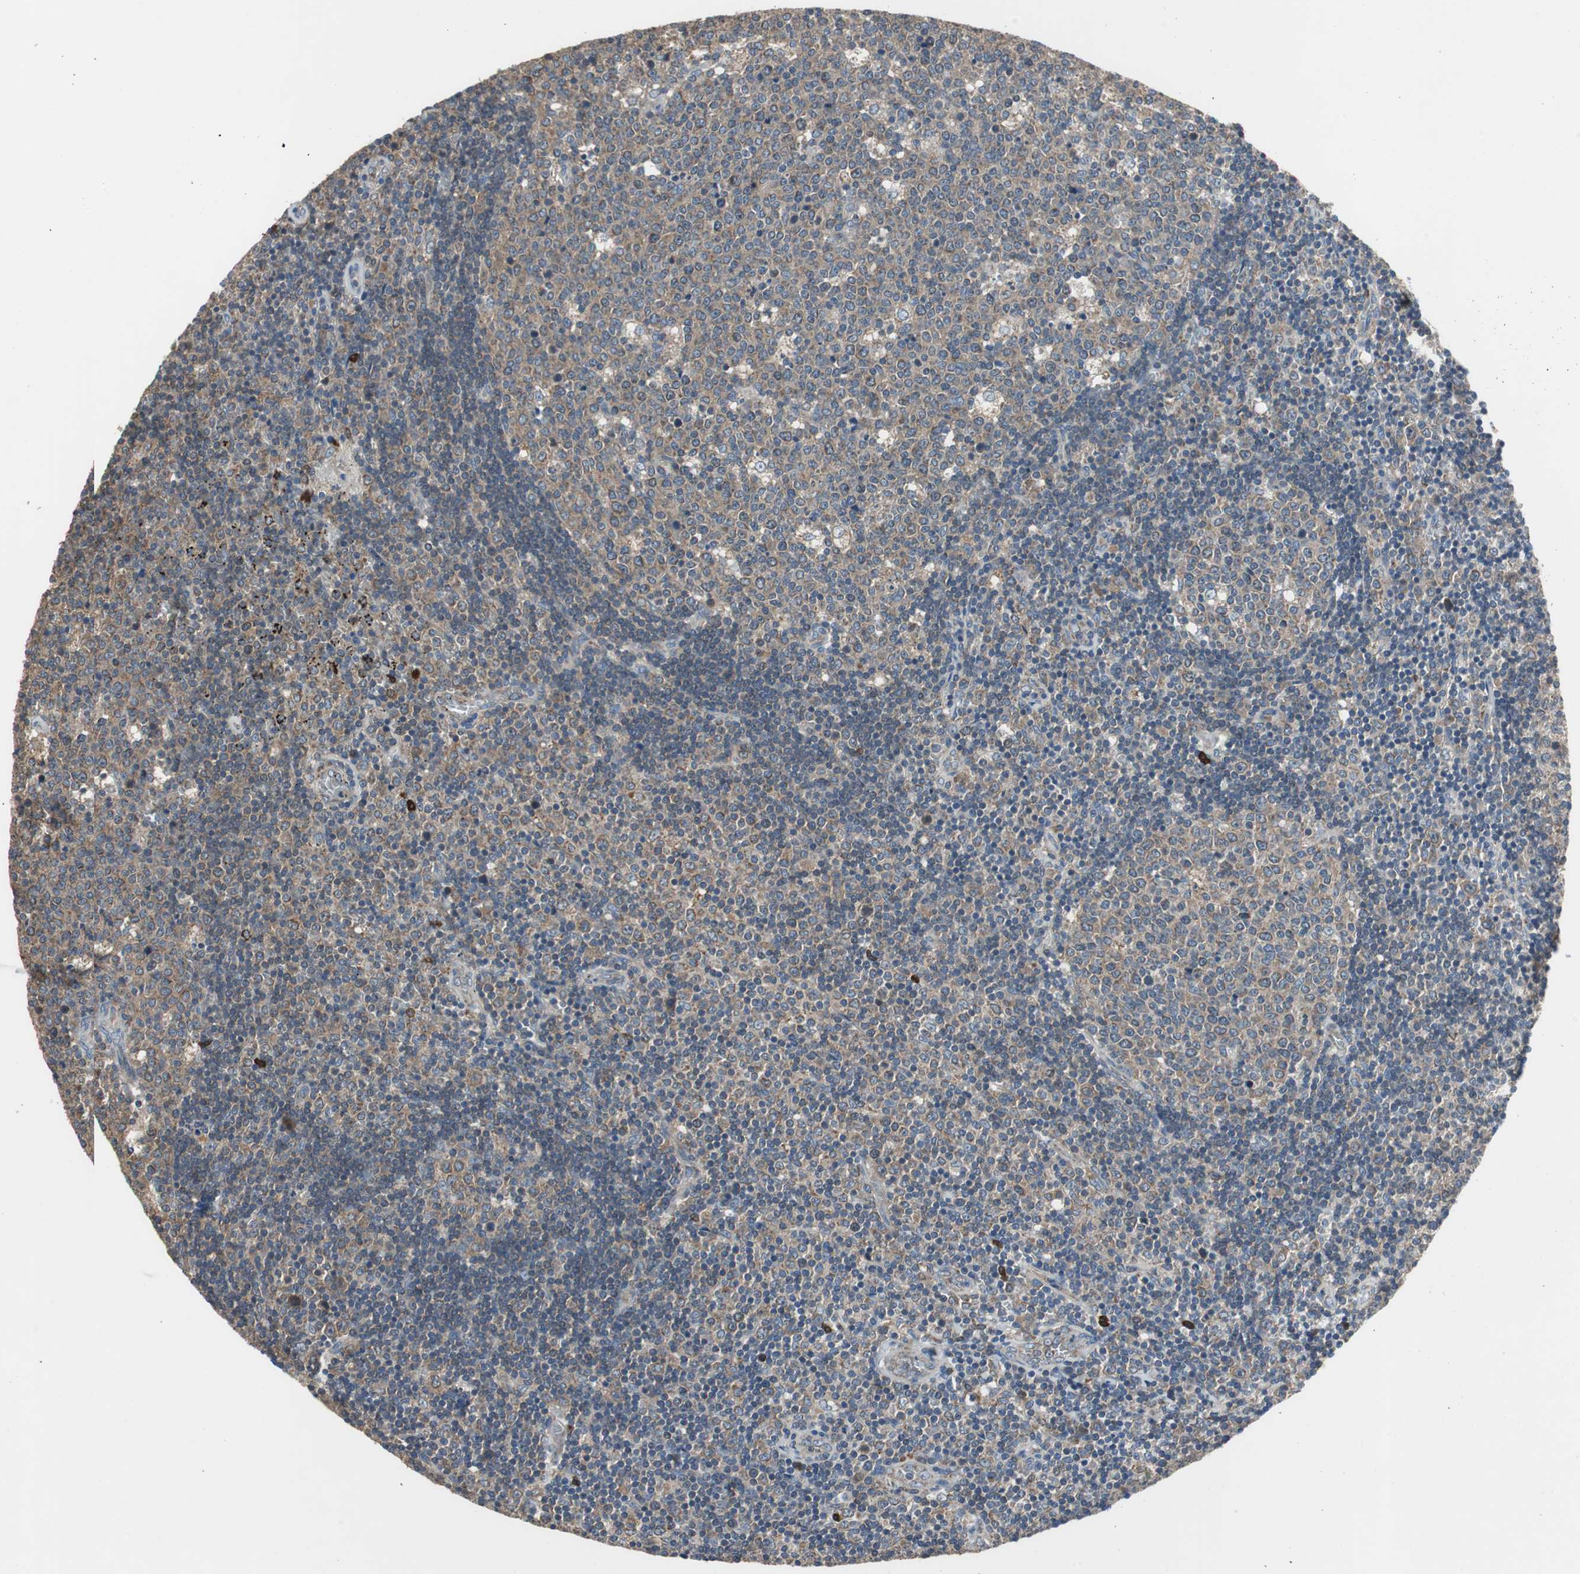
{"staining": {"intensity": "moderate", "quantity": ">75%", "location": "cytoplasmic/membranous"}, "tissue": "lymph node", "cell_type": "Germinal center cells", "image_type": "normal", "snomed": [{"axis": "morphology", "description": "Normal tissue, NOS"}, {"axis": "topography", "description": "Lymph node"}, {"axis": "topography", "description": "Salivary gland"}], "caption": "Immunohistochemical staining of normal human lymph node reveals >75% levels of moderate cytoplasmic/membranous protein staining in about >75% of germinal center cells.", "gene": "PI4KB", "patient": {"sex": "male", "age": 8}}